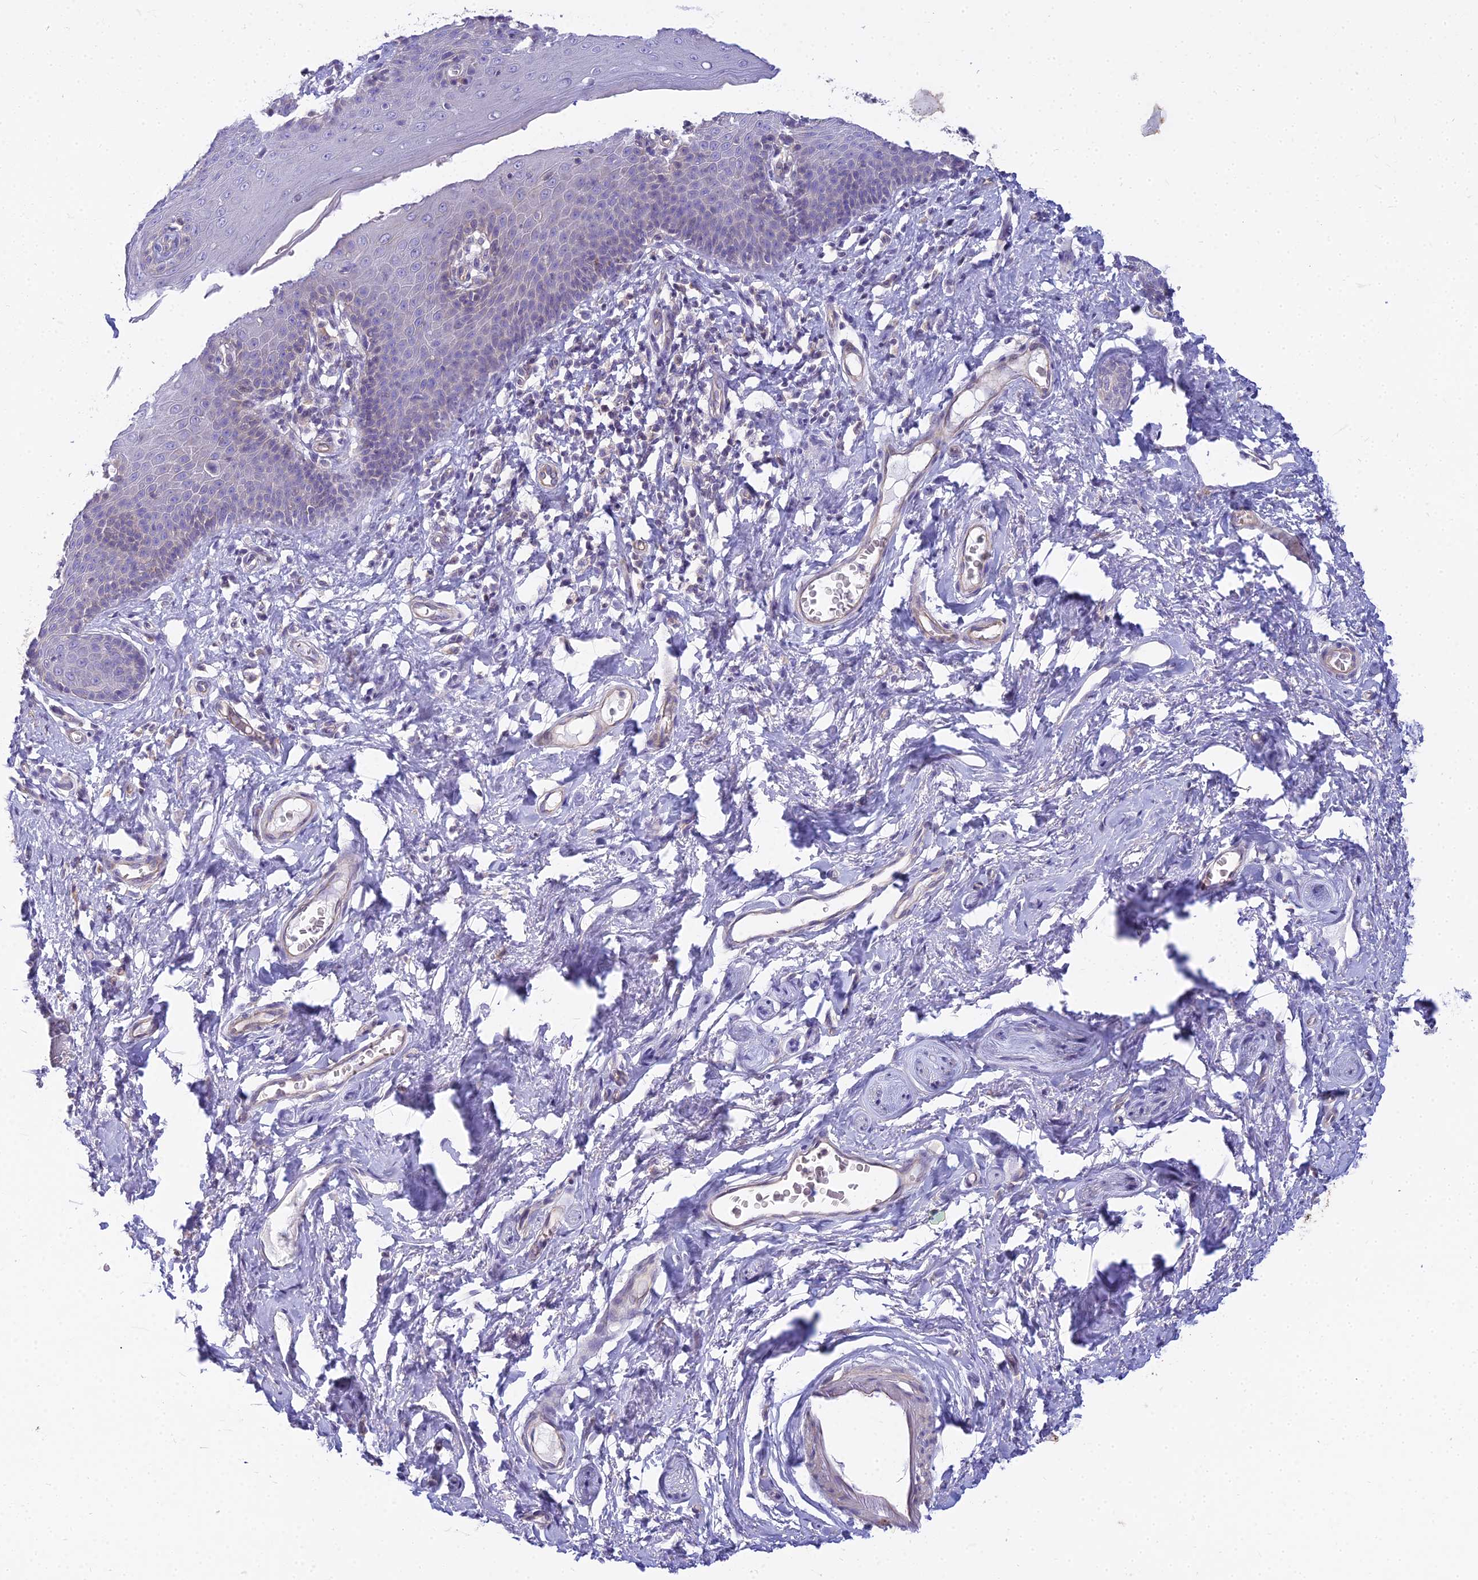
{"staining": {"intensity": "moderate", "quantity": "25%-75%", "location": "cytoplasmic/membranous"}, "tissue": "skin", "cell_type": "Epidermal cells", "image_type": "normal", "snomed": [{"axis": "morphology", "description": "Normal tissue, NOS"}, {"axis": "topography", "description": "Vulva"}], "caption": "Skin stained with immunohistochemistry shows moderate cytoplasmic/membranous positivity in approximately 25%-75% of epidermal cells.", "gene": "SMIM24", "patient": {"sex": "female", "age": 66}}